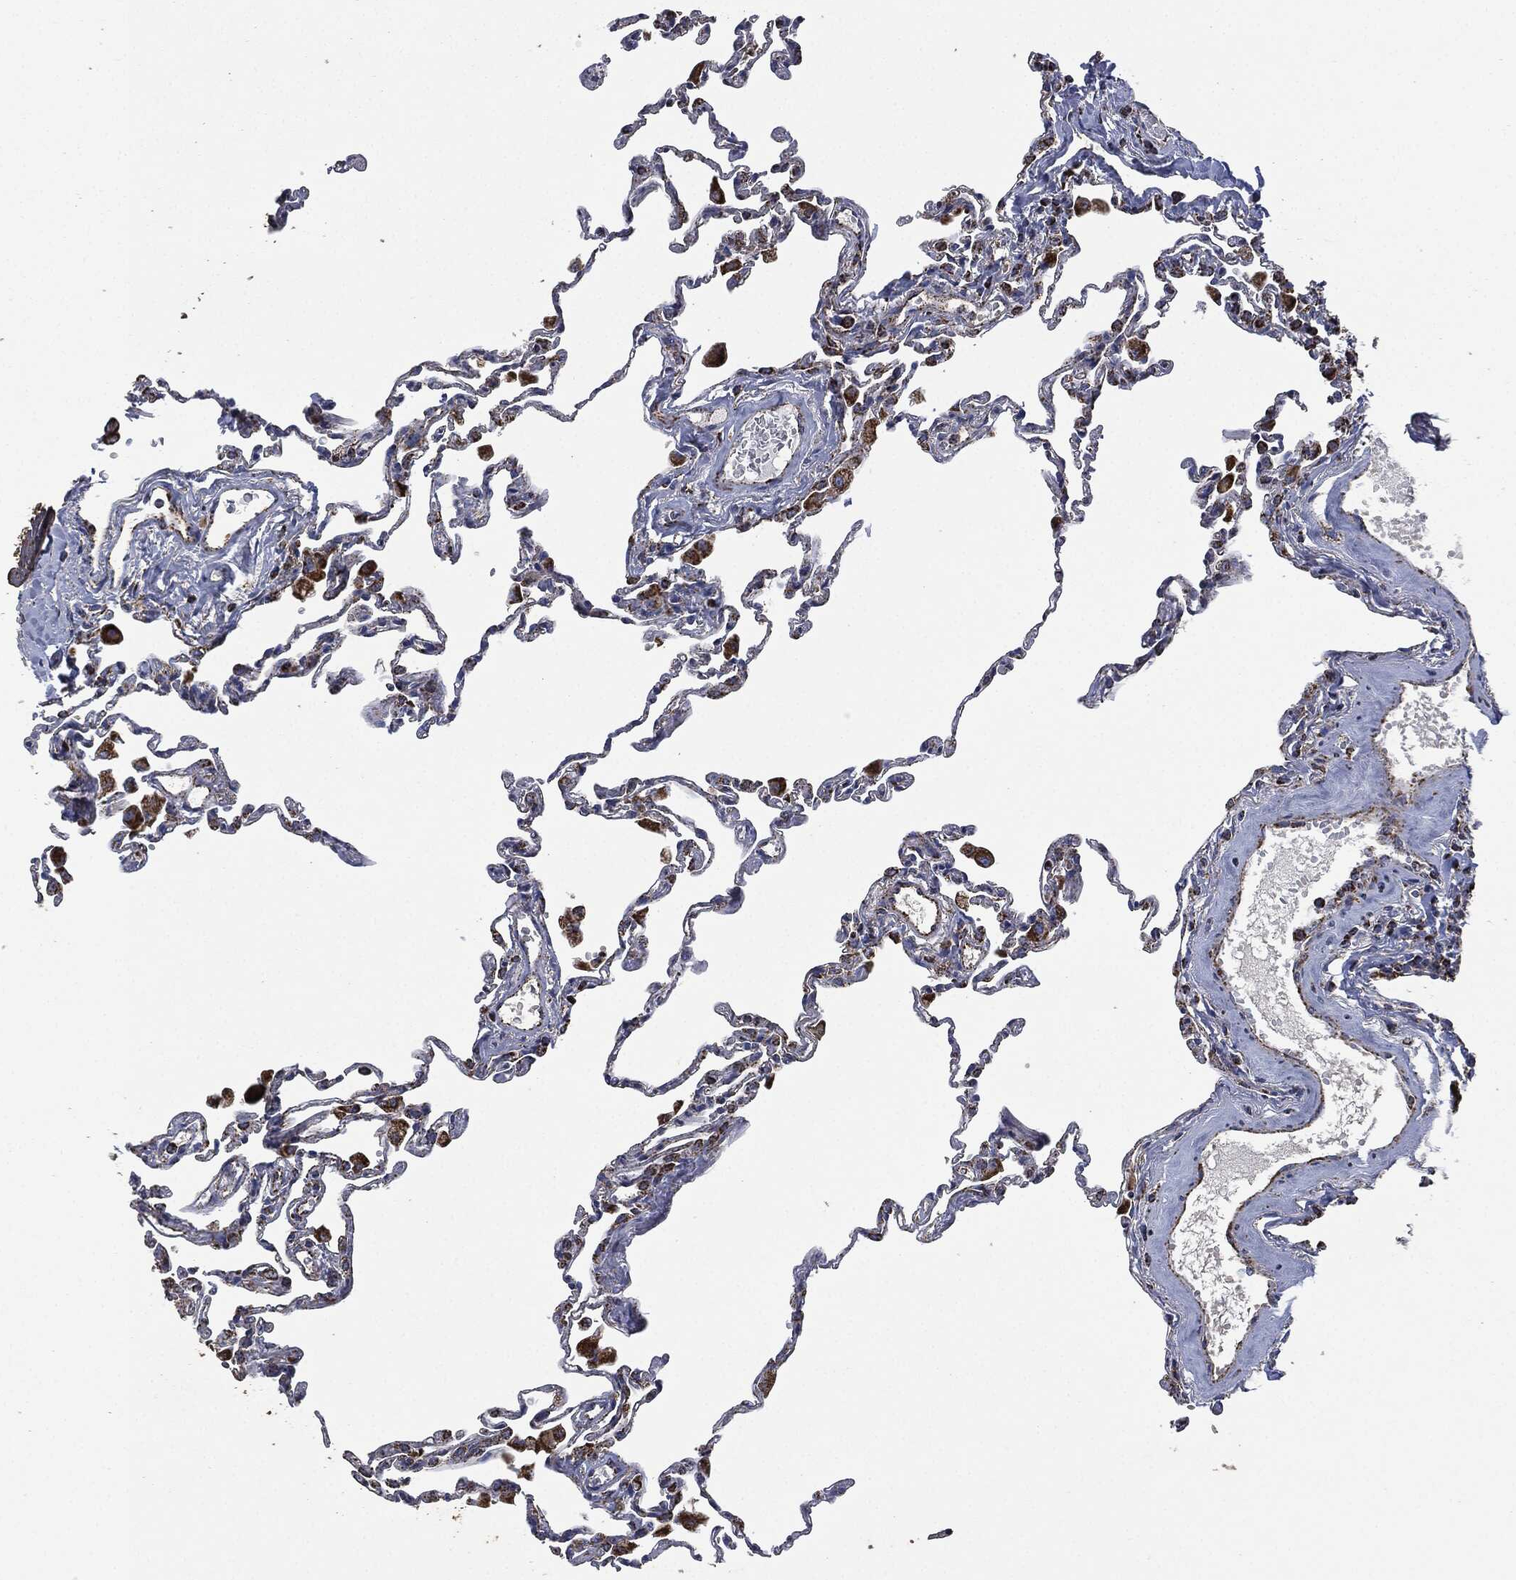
{"staining": {"intensity": "strong", "quantity": "25%-75%", "location": "cytoplasmic/membranous"}, "tissue": "lung", "cell_type": "Alveolar cells", "image_type": "normal", "snomed": [{"axis": "morphology", "description": "Normal tissue, NOS"}, {"axis": "topography", "description": "Lung"}], "caption": "Human lung stained for a protein (brown) shows strong cytoplasmic/membranous positive expression in approximately 25%-75% of alveolar cells.", "gene": "RYK", "patient": {"sex": "female", "age": 57}}